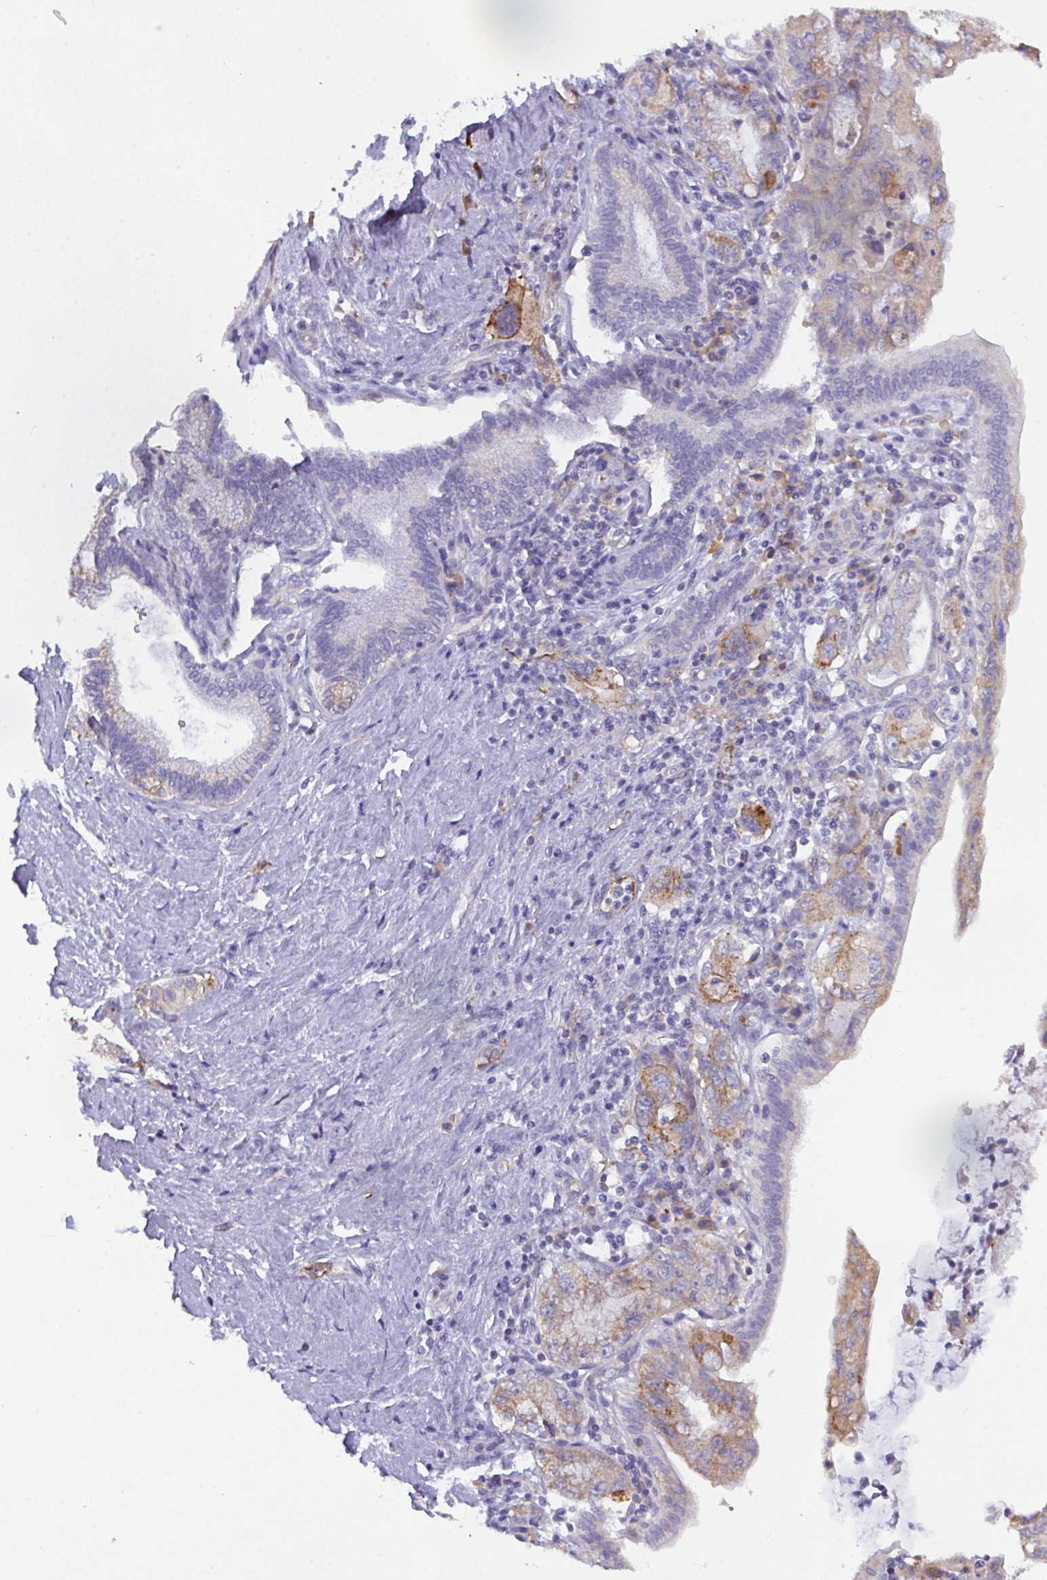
{"staining": {"intensity": "moderate", "quantity": "25%-75%", "location": "cytoplasmic/membranous"}, "tissue": "pancreatic cancer", "cell_type": "Tumor cells", "image_type": "cancer", "snomed": [{"axis": "morphology", "description": "Adenocarcinoma, NOS"}, {"axis": "topography", "description": "Pancreas"}], "caption": "Immunohistochemistry (IHC) photomicrograph of adenocarcinoma (pancreatic) stained for a protein (brown), which demonstrates medium levels of moderate cytoplasmic/membranous staining in about 25%-75% of tumor cells.", "gene": "SLC66A1", "patient": {"sex": "female", "age": 73}}